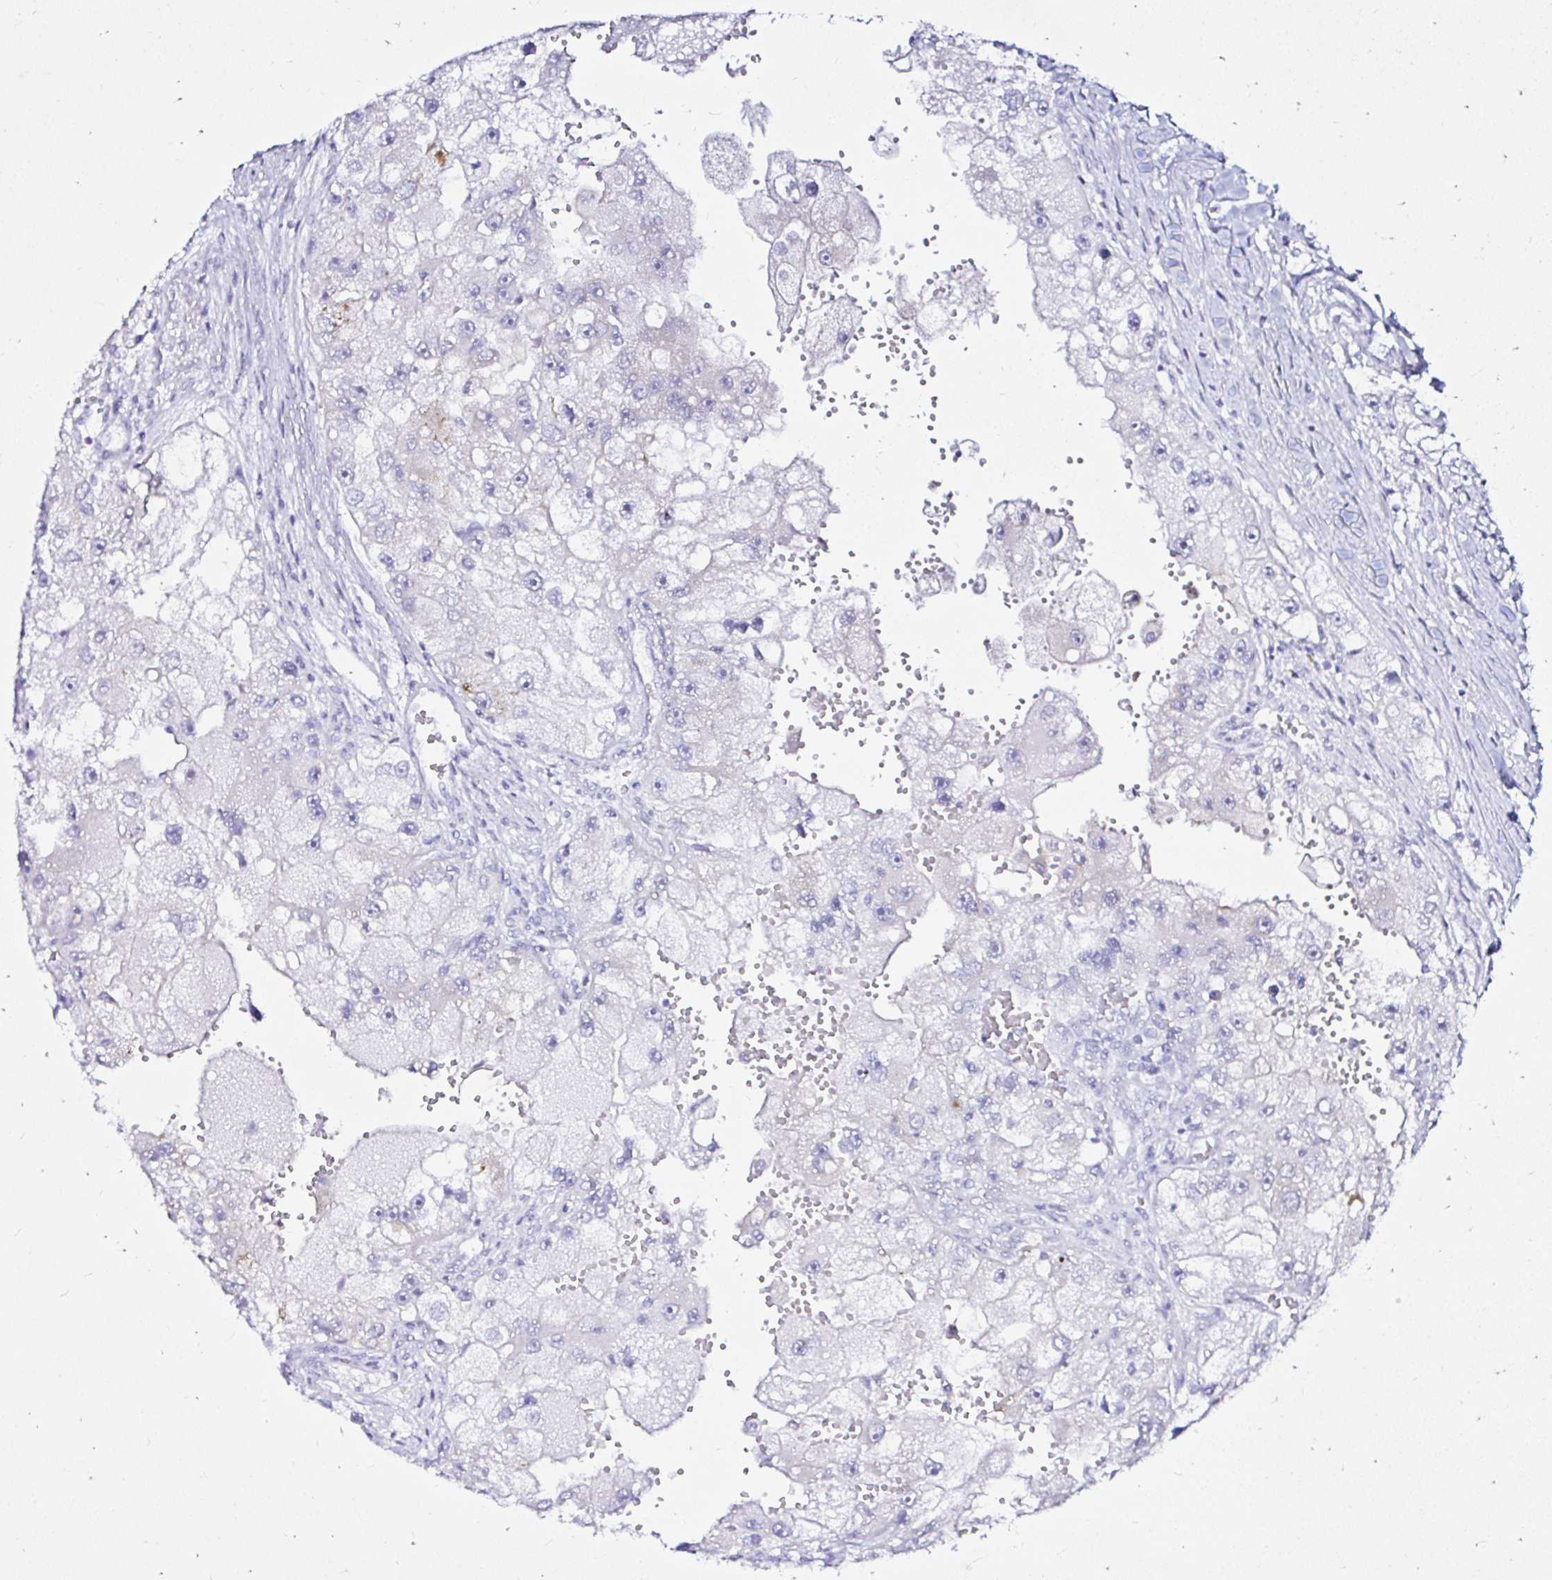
{"staining": {"intensity": "negative", "quantity": "none", "location": "none"}, "tissue": "renal cancer", "cell_type": "Tumor cells", "image_type": "cancer", "snomed": [{"axis": "morphology", "description": "Adenocarcinoma, NOS"}, {"axis": "topography", "description": "Kidney"}], "caption": "DAB immunohistochemical staining of renal adenocarcinoma displays no significant positivity in tumor cells. The staining is performed using DAB brown chromogen with nuclei counter-stained in using hematoxylin.", "gene": "ZNF432", "patient": {"sex": "male", "age": 63}}